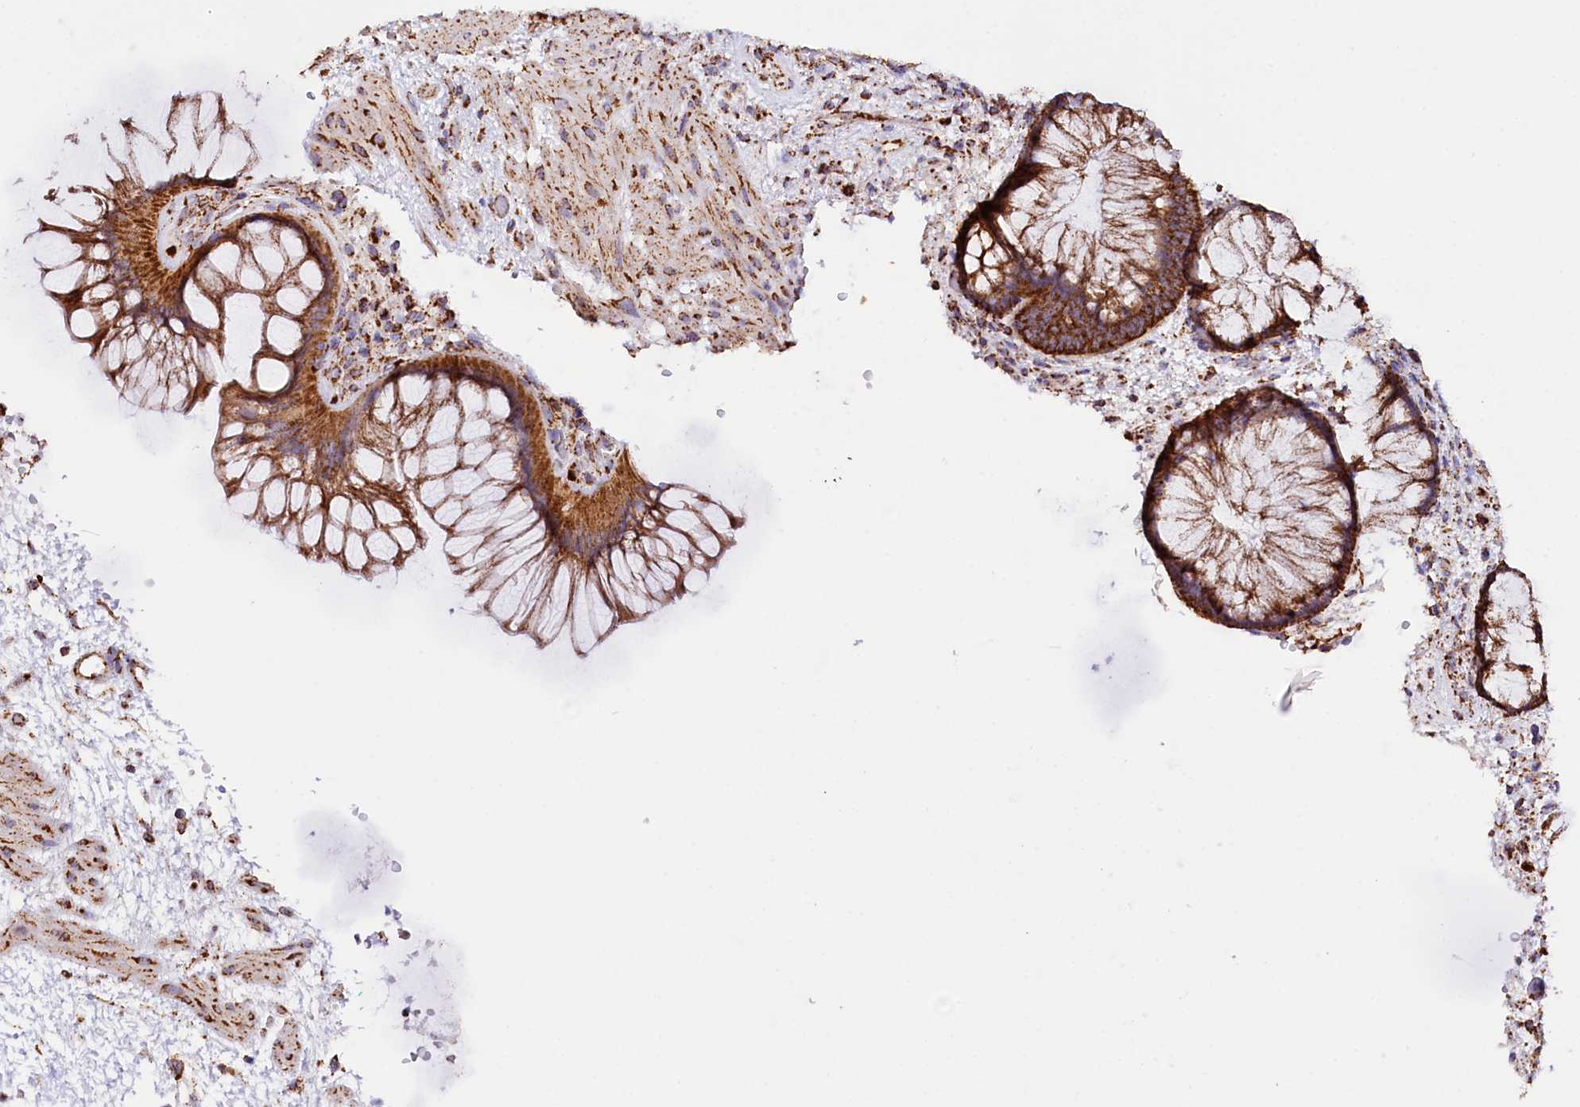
{"staining": {"intensity": "strong", "quantity": ">75%", "location": "cytoplasmic/membranous"}, "tissue": "rectum", "cell_type": "Glandular cells", "image_type": "normal", "snomed": [{"axis": "morphology", "description": "Normal tissue, NOS"}, {"axis": "topography", "description": "Rectum"}], "caption": "DAB (3,3'-diaminobenzidine) immunohistochemical staining of unremarkable rectum displays strong cytoplasmic/membranous protein staining in approximately >75% of glandular cells.", "gene": "APLP2", "patient": {"sex": "male", "age": 51}}